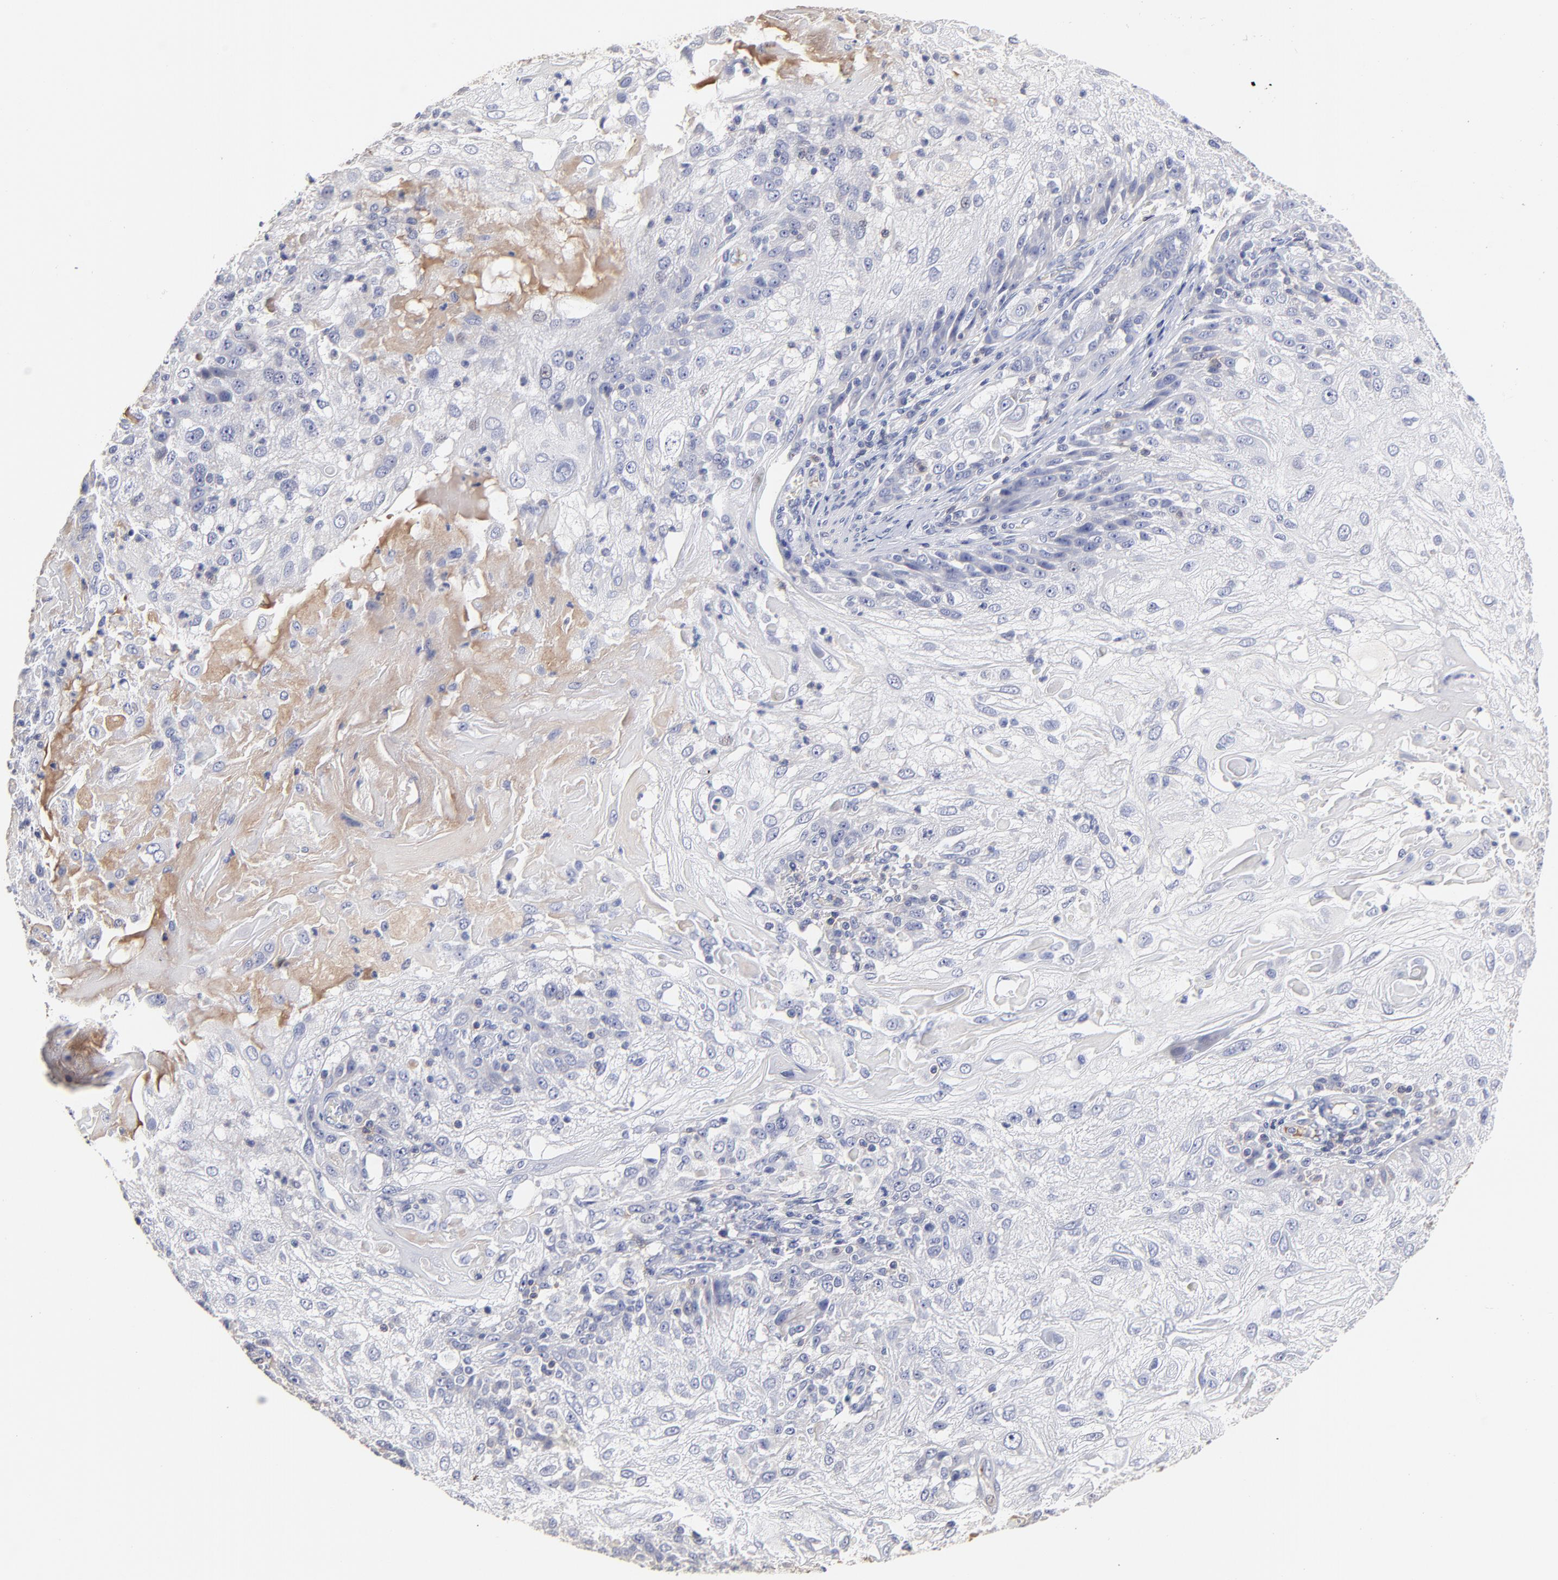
{"staining": {"intensity": "negative", "quantity": "none", "location": "none"}, "tissue": "skin cancer", "cell_type": "Tumor cells", "image_type": "cancer", "snomed": [{"axis": "morphology", "description": "Normal tissue, NOS"}, {"axis": "morphology", "description": "Squamous cell carcinoma, NOS"}, {"axis": "topography", "description": "Skin"}], "caption": "Protein analysis of skin cancer (squamous cell carcinoma) demonstrates no significant positivity in tumor cells.", "gene": "TRAT1", "patient": {"sex": "female", "age": 83}}